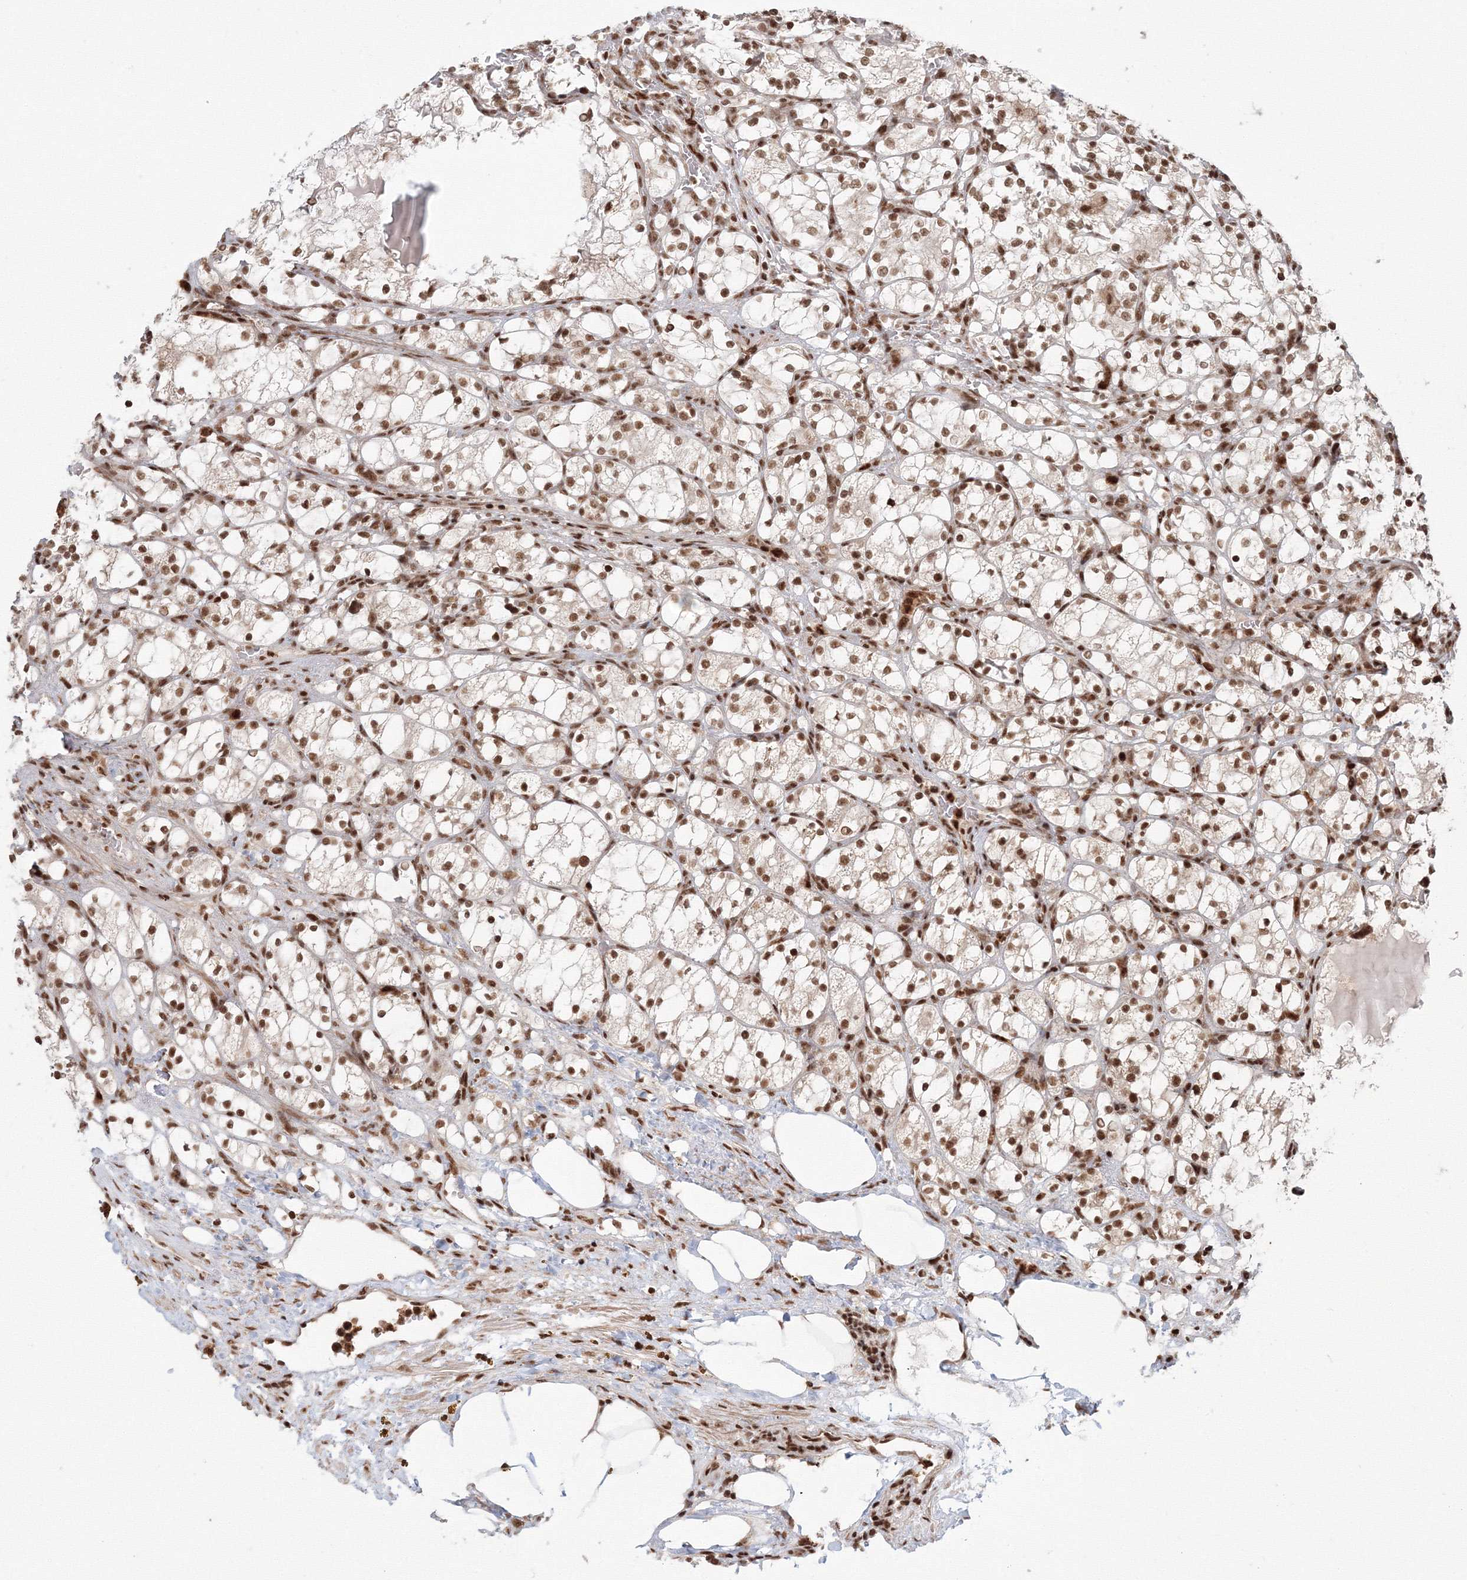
{"staining": {"intensity": "strong", "quantity": ">75%", "location": "nuclear"}, "tissue": "renal cancer", "cell_type": "Tumor cells", "image_type": "cancer", "snomed": [{"axis": "morphology", "description": "Adenocarcinoma, NOS"}, {"axis": "topography", "description": "Kidney"}], "caption": "The histopathology image shows immunohistochemical staining of renal cancer (adenocarcinoma). There is strong nuclear positivity is identified in about >75% of tumor cells.", "gene": "KIF20A", "patient": {"sex": "female", "age": 69}}